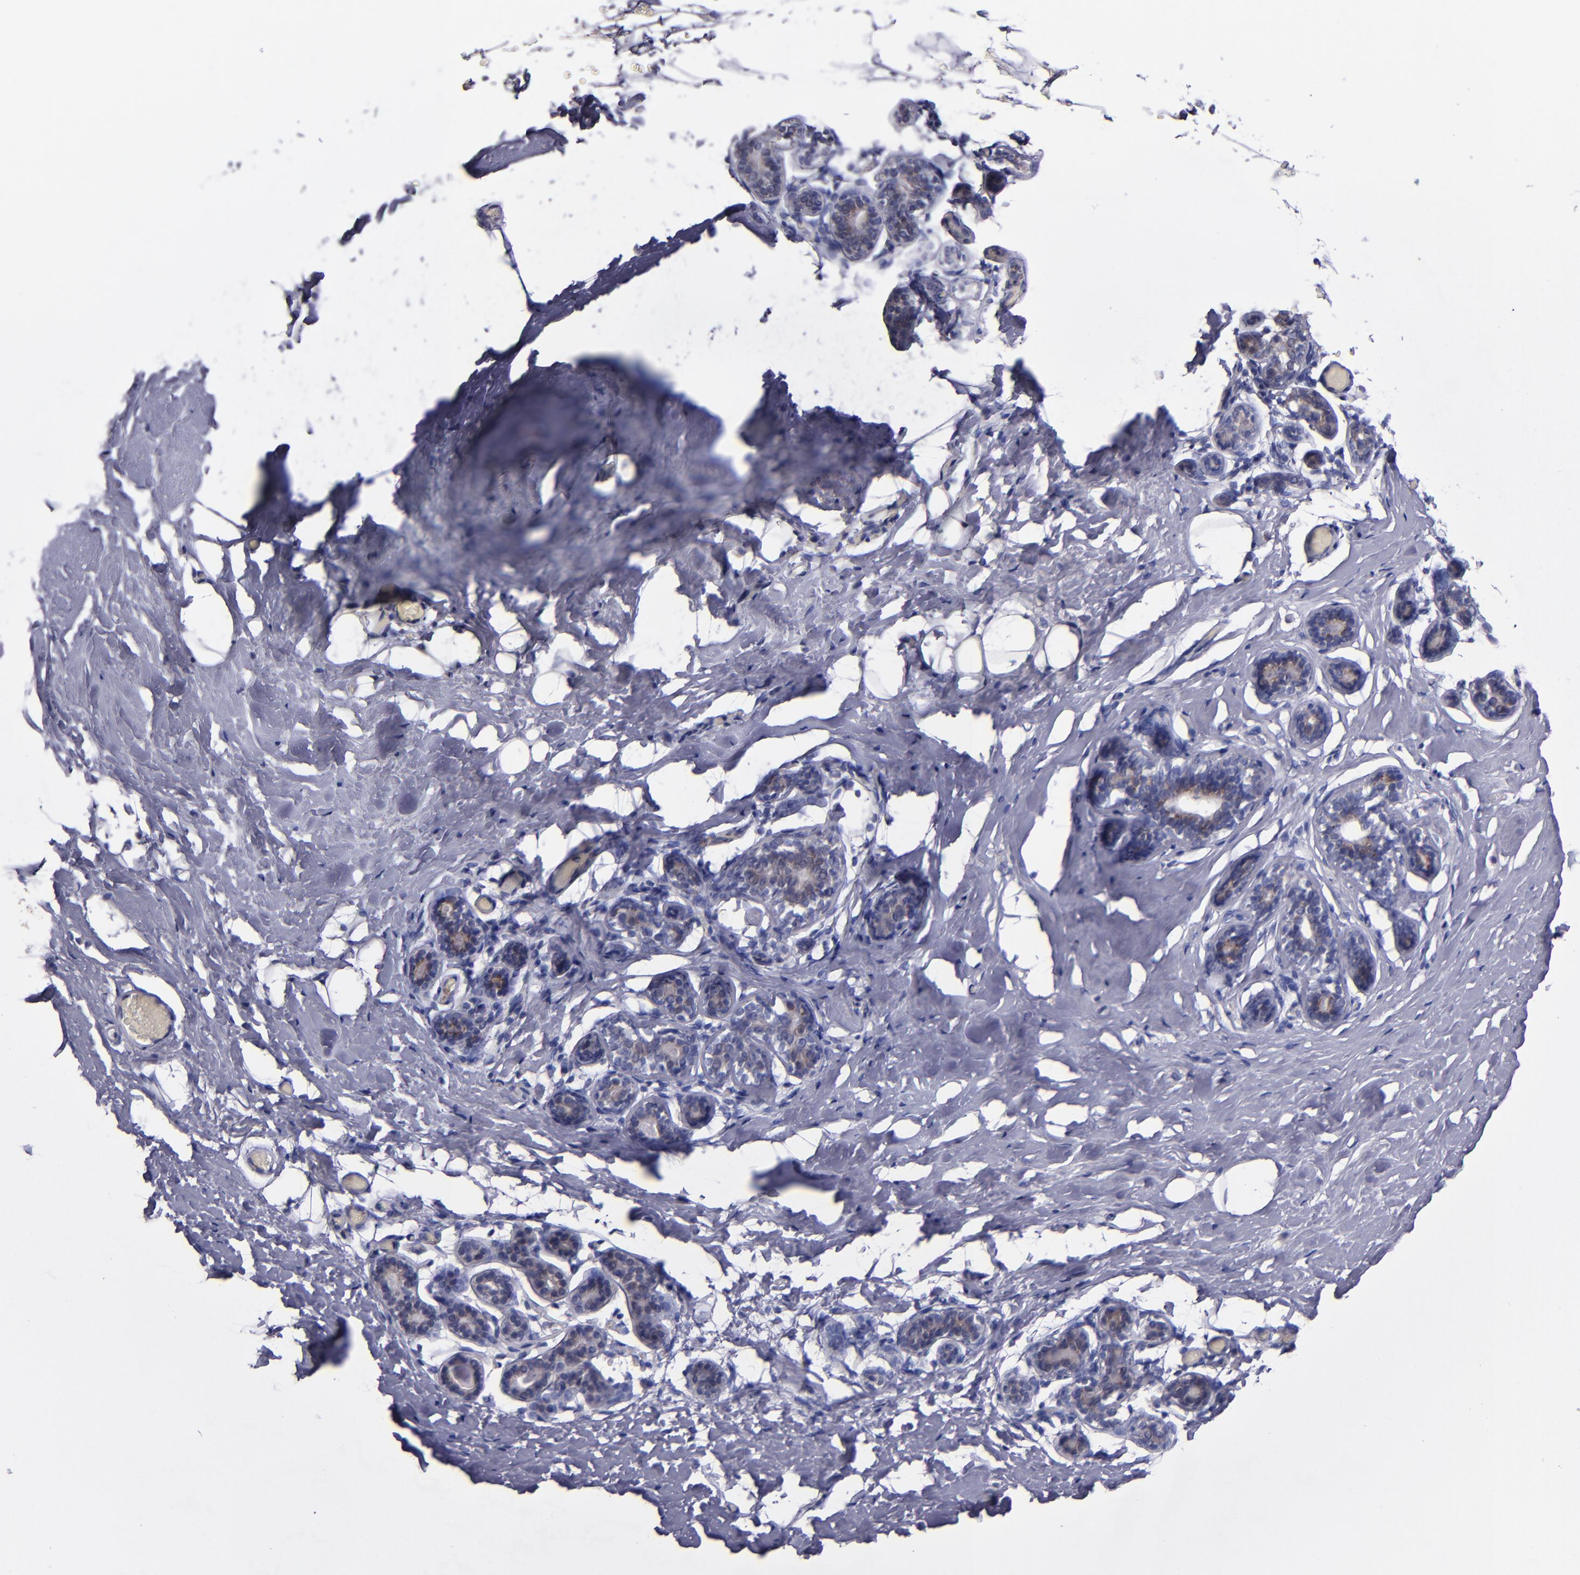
{"staining": {"intensity": "negative", "quantity": "none", "location": "none"}, "tissue": "breast", "cell_type": "Adipocytes", "image_type": "normal", "snomed": [{"axis": "morphology", "description": "Normal tissue, NOS"}, {"axis": "topography", "description": "Breast"}, {"axis": "topography", "description": "Soft tissue"}], "caption": "The image demonstrates no significant positivity in adipocytes of breast.", "gene": "RAB41", "patient": {"sex": "female", "age": 75}}